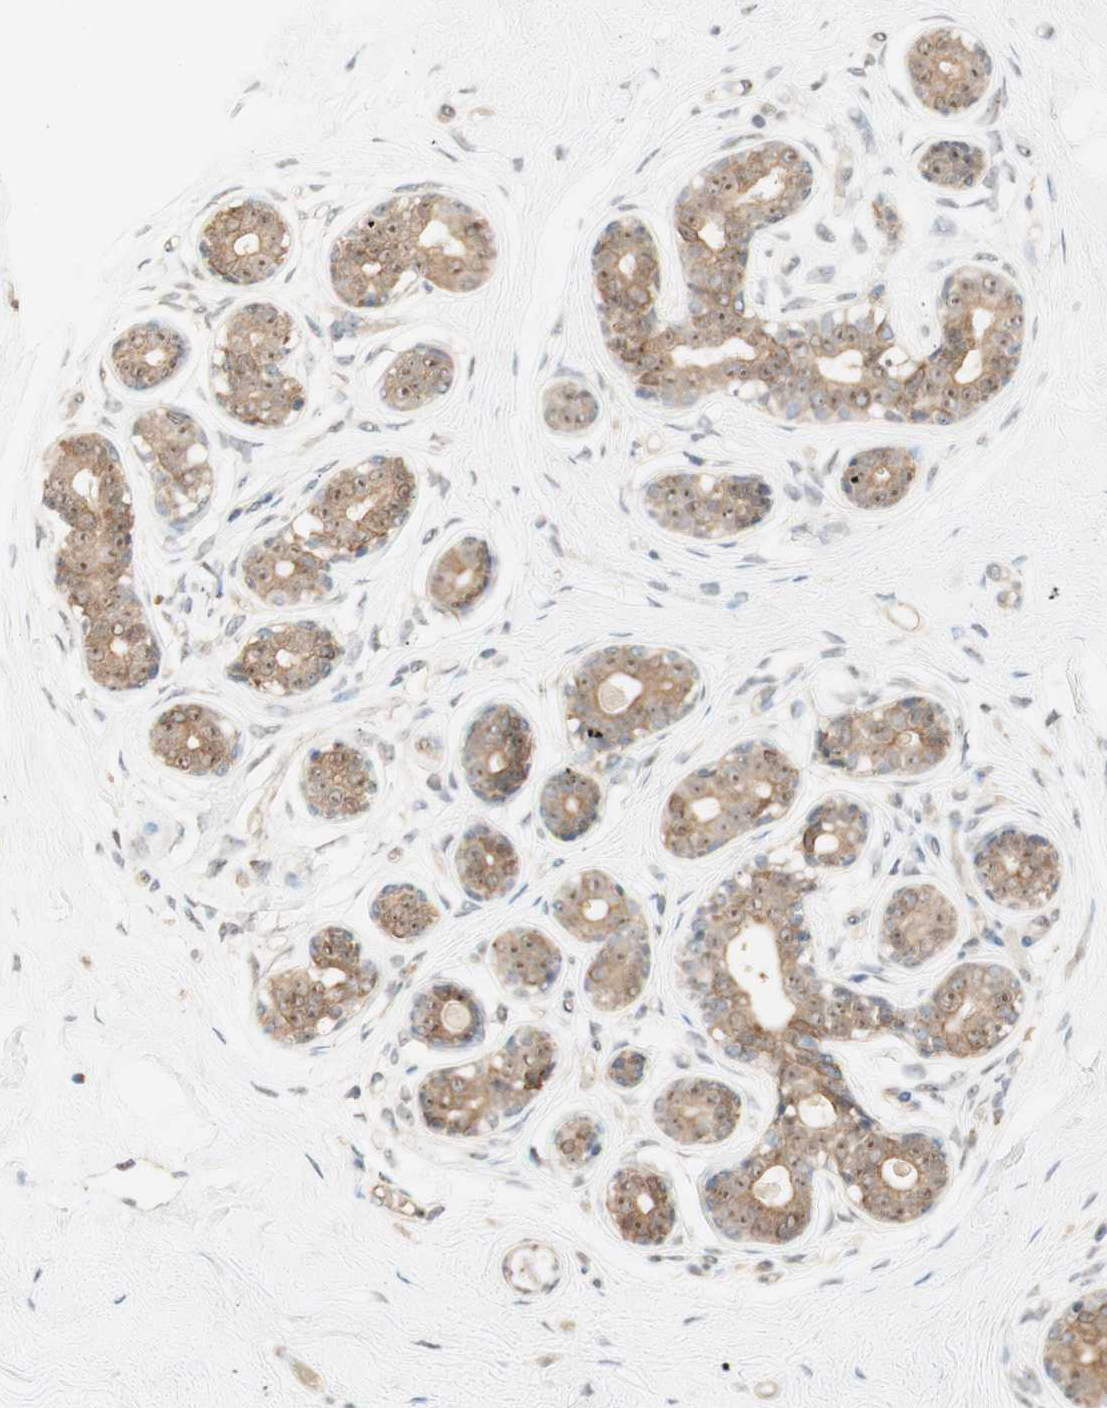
{"staining": {"intensity": "negative", "quantity": "none", "location": "none"}, "tissue": "breast", "cell_type": "Adipocytes", "image_type": "normal", "snomed": [{"axis": "morphology", "description": "Normal tissue, NOS"}, {"axis": "topography", "description": "Breast"}], "caption": "Immunohistochemistry of normal human breast reveals no positivity in adipocytes.", "gene": "SPINT2", "patient": {"sex": "female", "age": 23}}